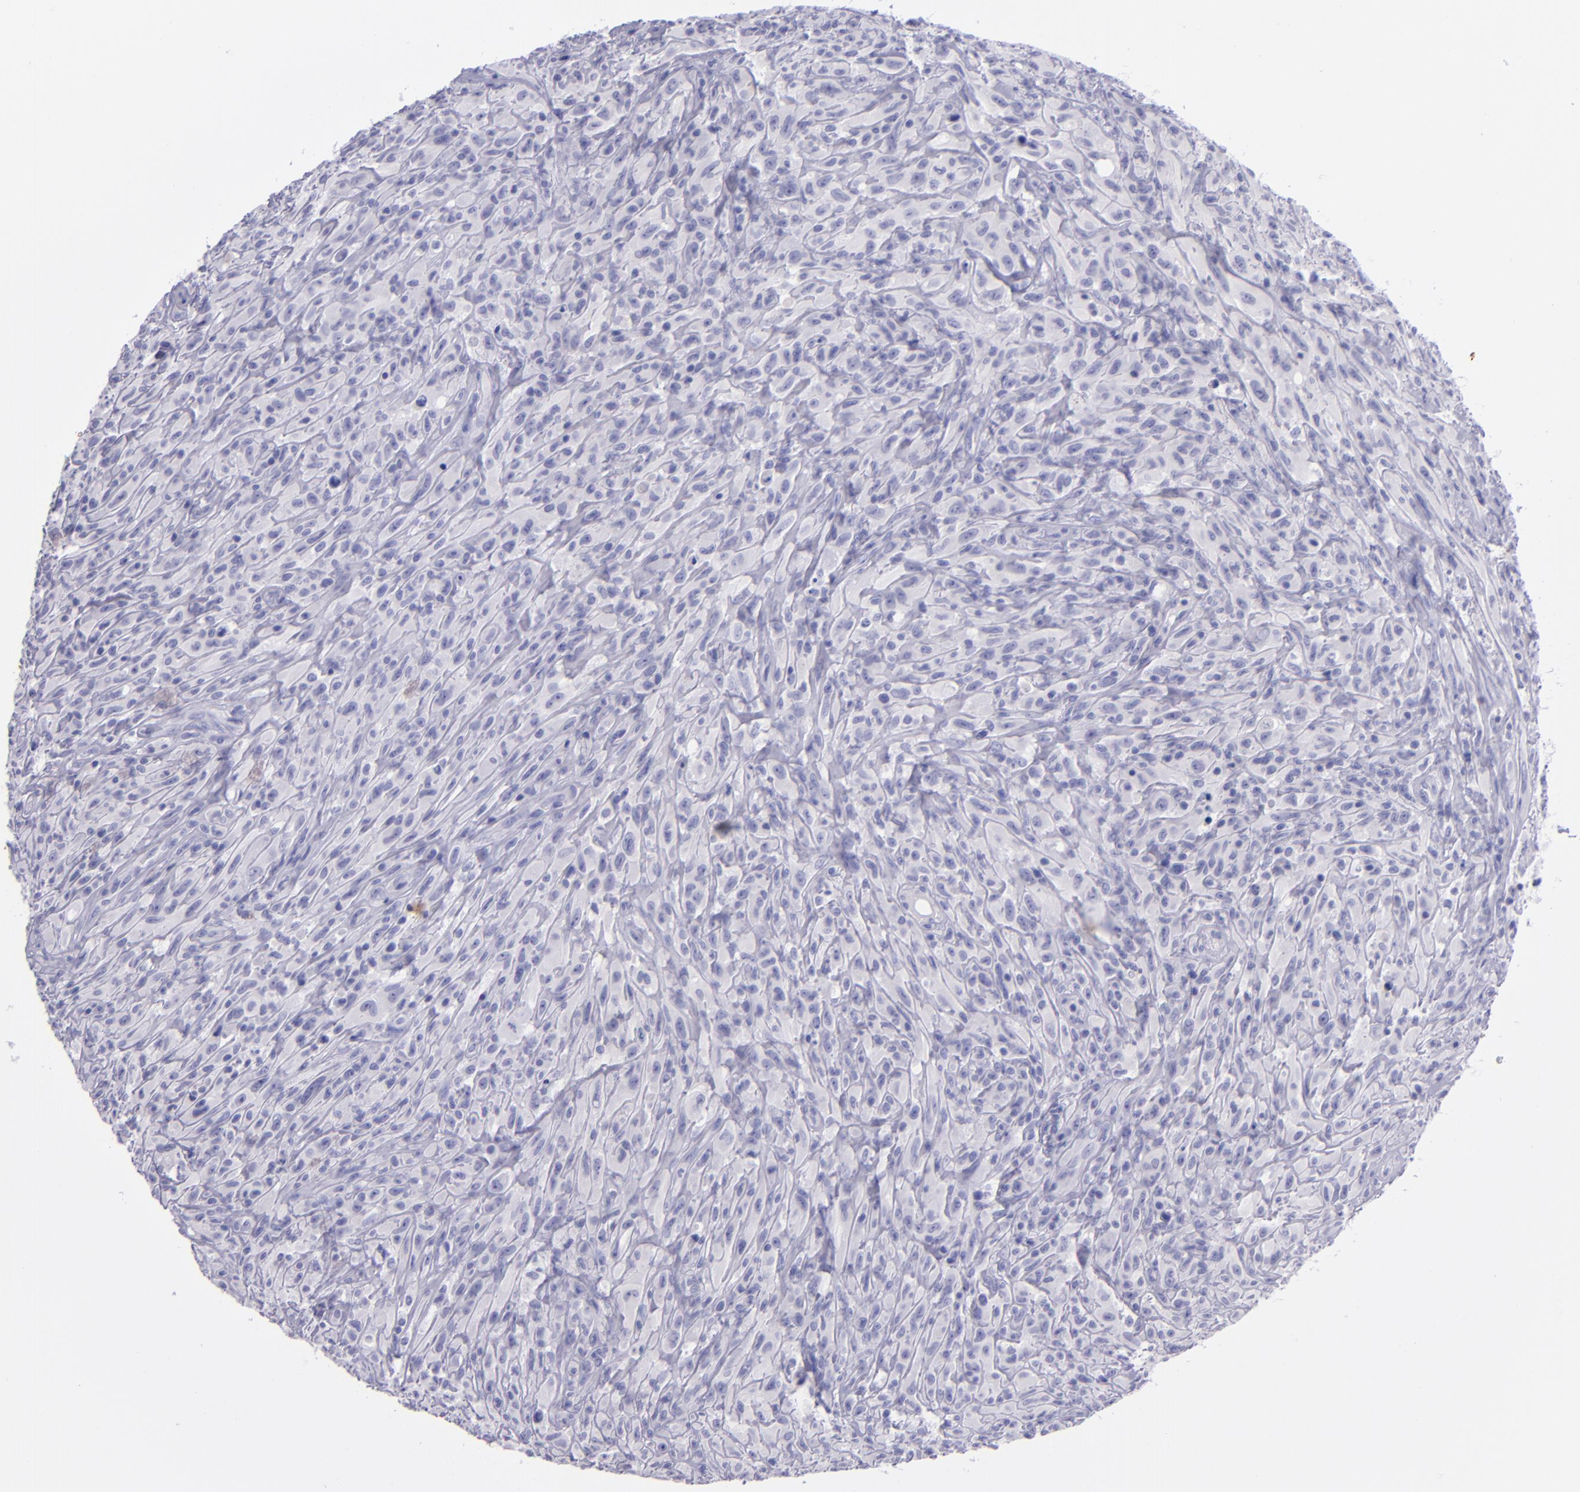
{"staining": {"intensity": "negative", "quantity": "none", "location": "none"}, "tissue": "glioma", "cell_type": "Tumor cells", "image_type": "cancer", "snomed": [{"axis": "morphology", "description": "Glioma, malignant, High grade"}, {"axis": "topography", "description": "Brain"}], "caption": "The photomicrograph reveals no significant staining in tumor cells of glioma.", "gene": "TNNT3", "patient": {"sex": "male", "age": 48}}